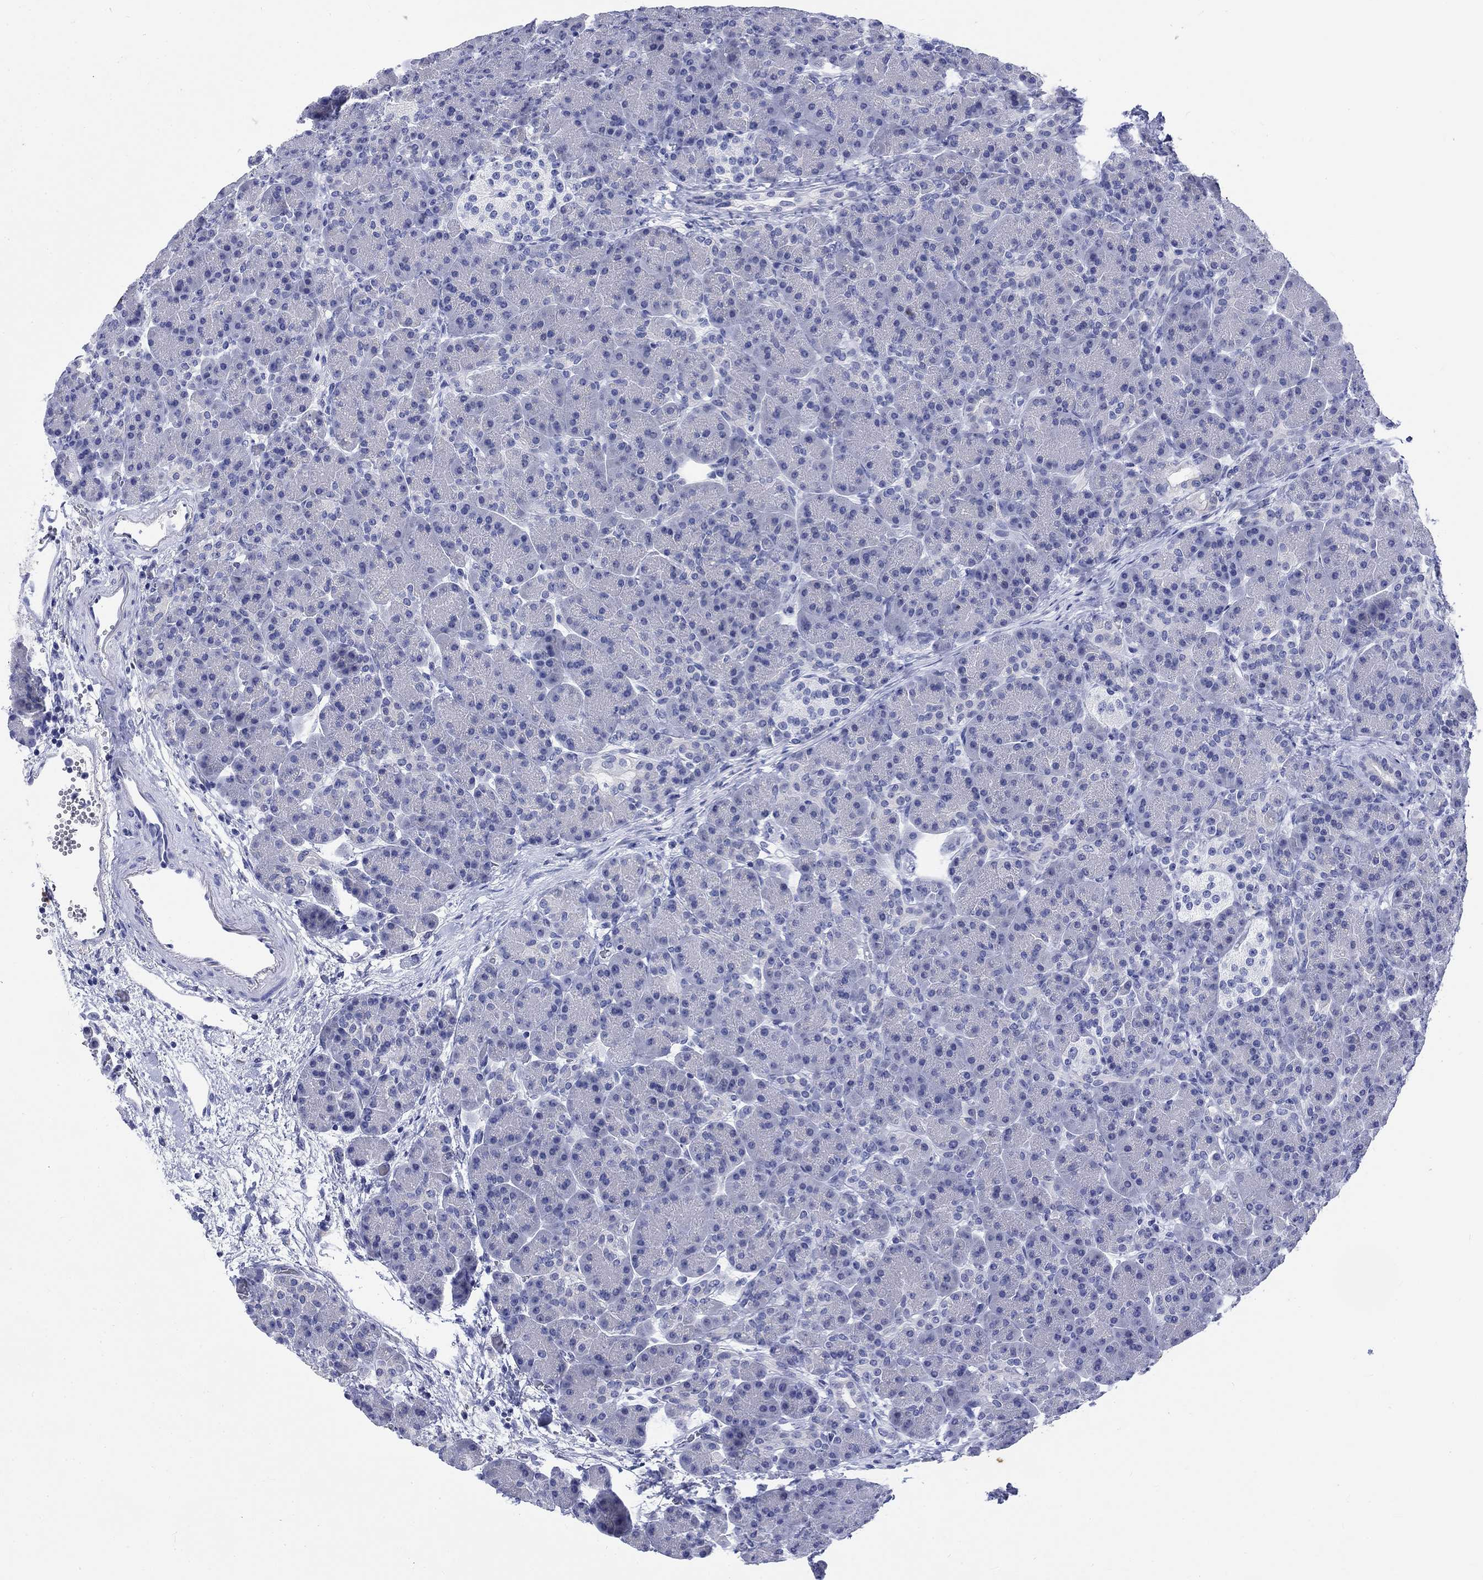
{"staining": {"intensity": "negative", "quantity": "none", "location": "none"}, "tissue": "pancreas", "cell_type": "Exocrine glandular cells", "image_type": "normal", "snomed": [{"axis": "morphology", "description": "Normal tissue, NOS"}, {"axis": "topography", "description": "Pancreas"}], "caption": "This is an IHC photomicrograph of unremarkable pancreas. There is no positivity in exocrine glandular cells.", "gene": "KRT76", "patient": {"sex": "female", "age": 63}}